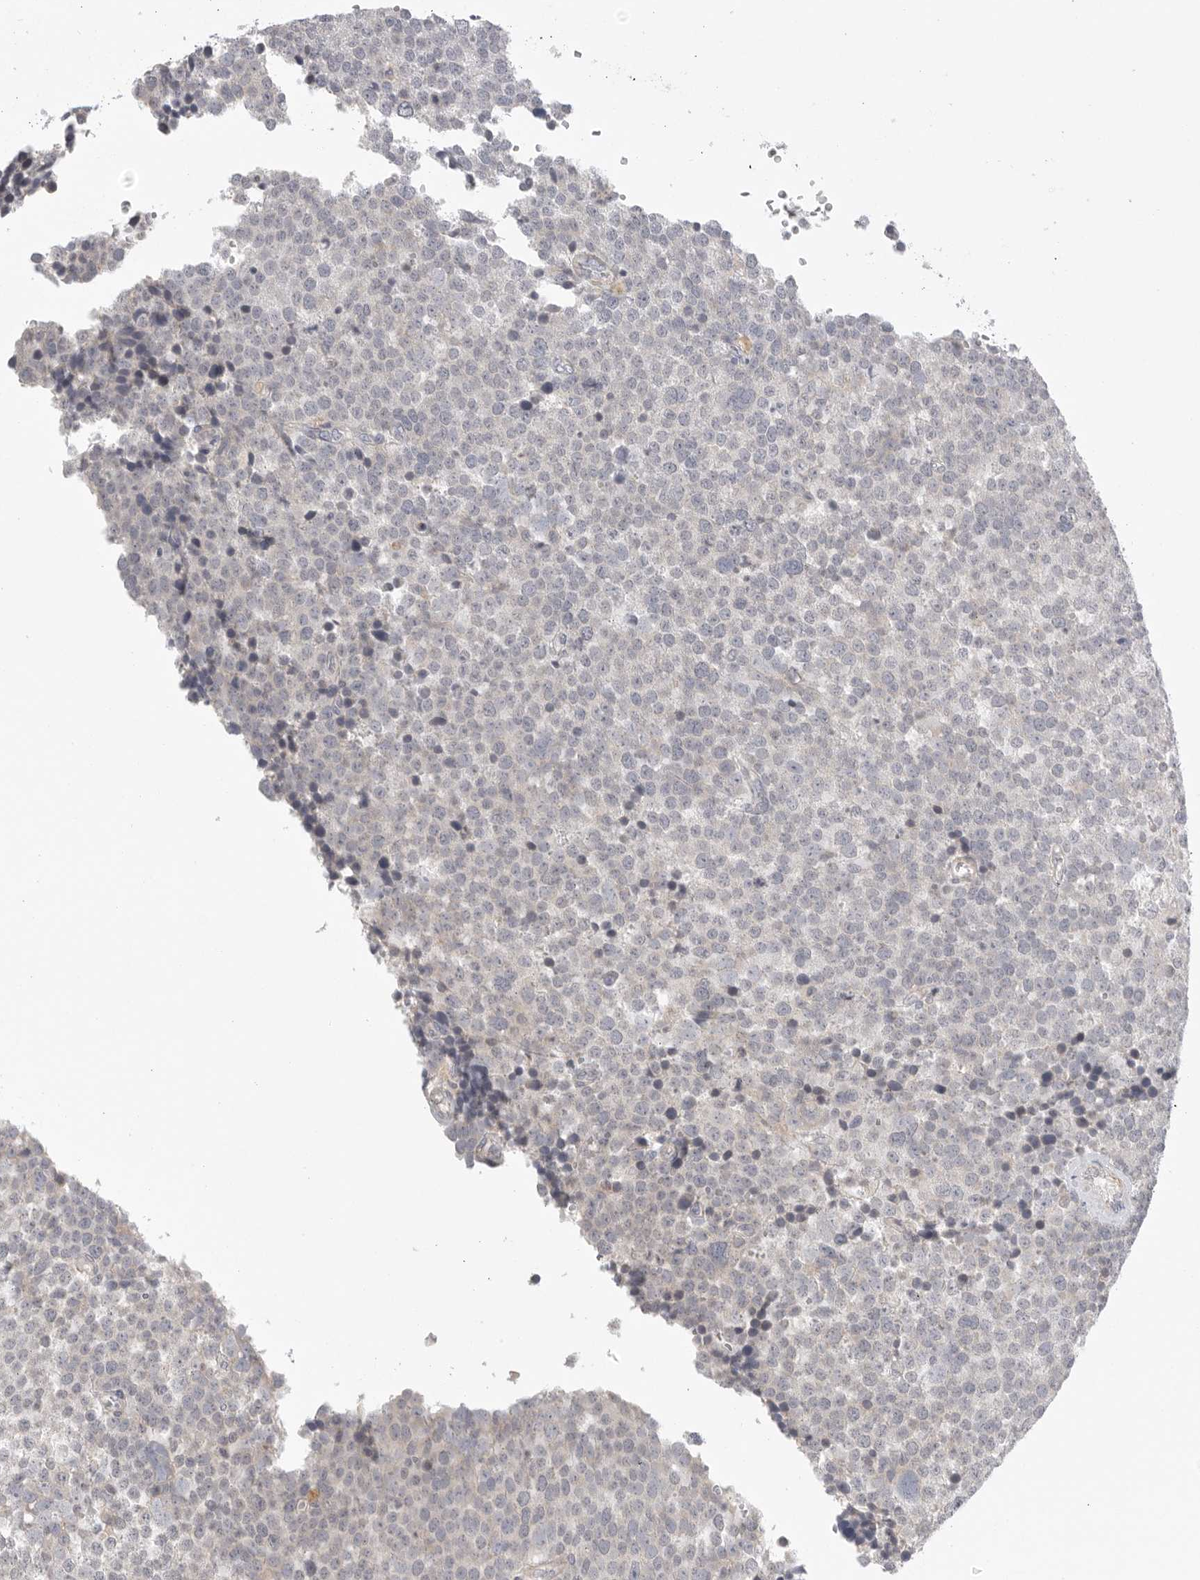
{"staining": {"intensity": "negative", "quantity": "none", "location": "none"}, "tissue": "testis cancer", "cell_type": "Tumor cells", "image_type": "cancer", "snomed": [{"axis": "morphology", "description": "Seminoma, NOS"}, {"axis": "topography", "description": "Testis"}], "caption": "DAB immunohistochemical staining of testis cancer displays no significant positivity in tumor cells.", "gene": "STAB2", "patient": {"sex": "male", "age": 71}}